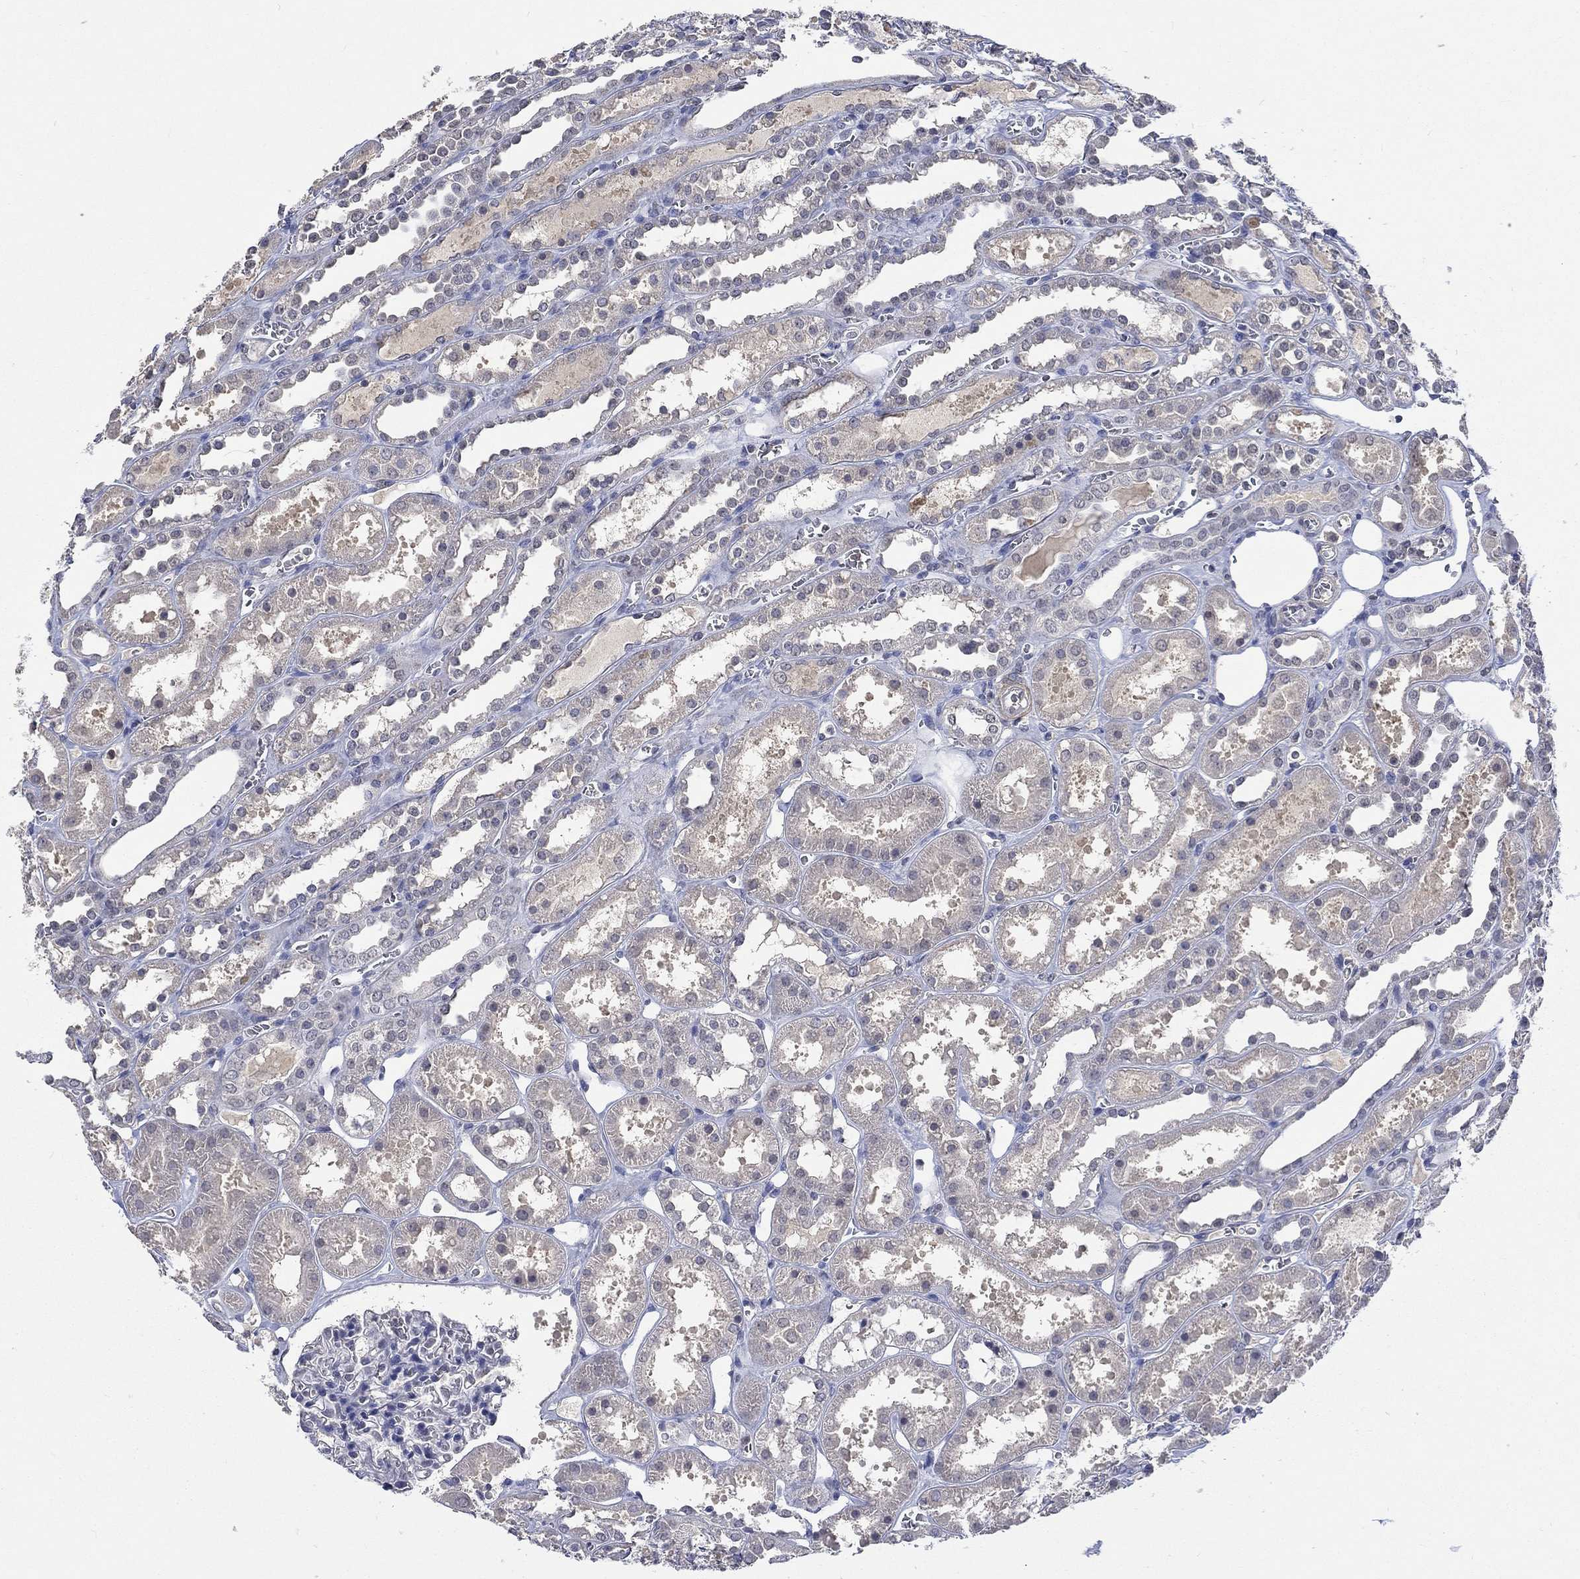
{"staining": {"intensity": "negative", "quantity": "none", "location": "none"}, "tissue": "kidney", "cell_type": "Cells in glomeruli", "image_type": "normal", "snomed": [{"axis": "morphology", "description": "Normal tissue, NOS"}, {"axis": "topography", "description": "Kidney"}], "caption": "Immunohistochemical staining of benign kidney reveals no significant positivity in cells in glomeruli. (Brightfield microscopy of DAB (3,3'-diaminobenzidine) immunohistochemistry at high magnification).", "gene": "ZBTB18", "patient": {"sex": "female", "age": 41}}